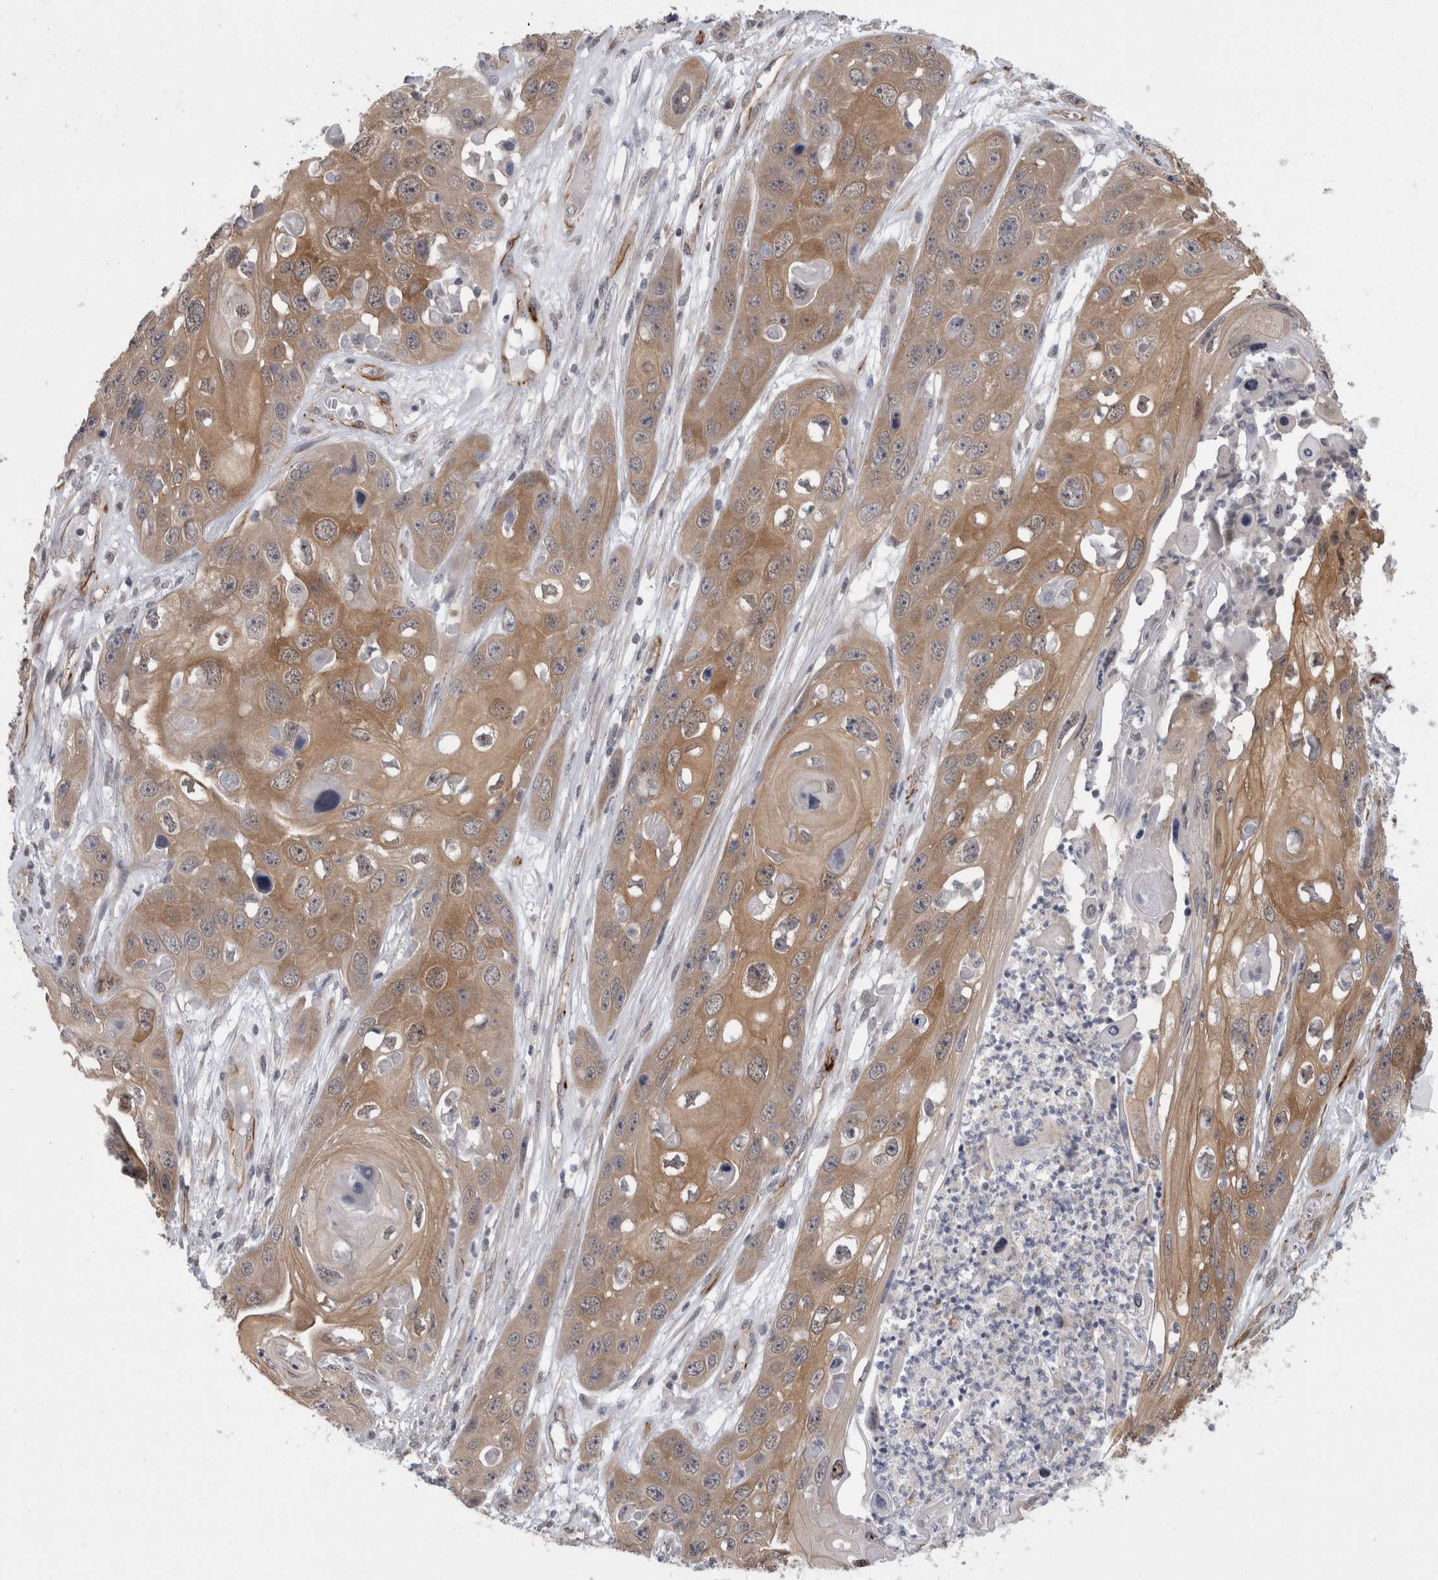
{"staining": {"intensity": "moderate", "quantity": ">75%", "location": "cytoplasmic/membranous"}, "tissue": "skin cancer", "cell_type": "Tumor cells", "image_type": "cancer", "snomed": [{"axis": "morphology", "description": "Squamous cell carcinoma, NOS"}, {"axis": "topography", "description": "Skin"}], "caption": "Tumor cells demonstrate medium levels of moderate cytoplasmic/membranous expression in approximately >75% of cells in skin cancer (squamous cell carcinoma). (DAB (3,3'-diaminobenzidine) = brown stain, brightfield microscopy at high magnification).", "gene": "FAM83H", "patient": {"sex": "male", "age": 55}}